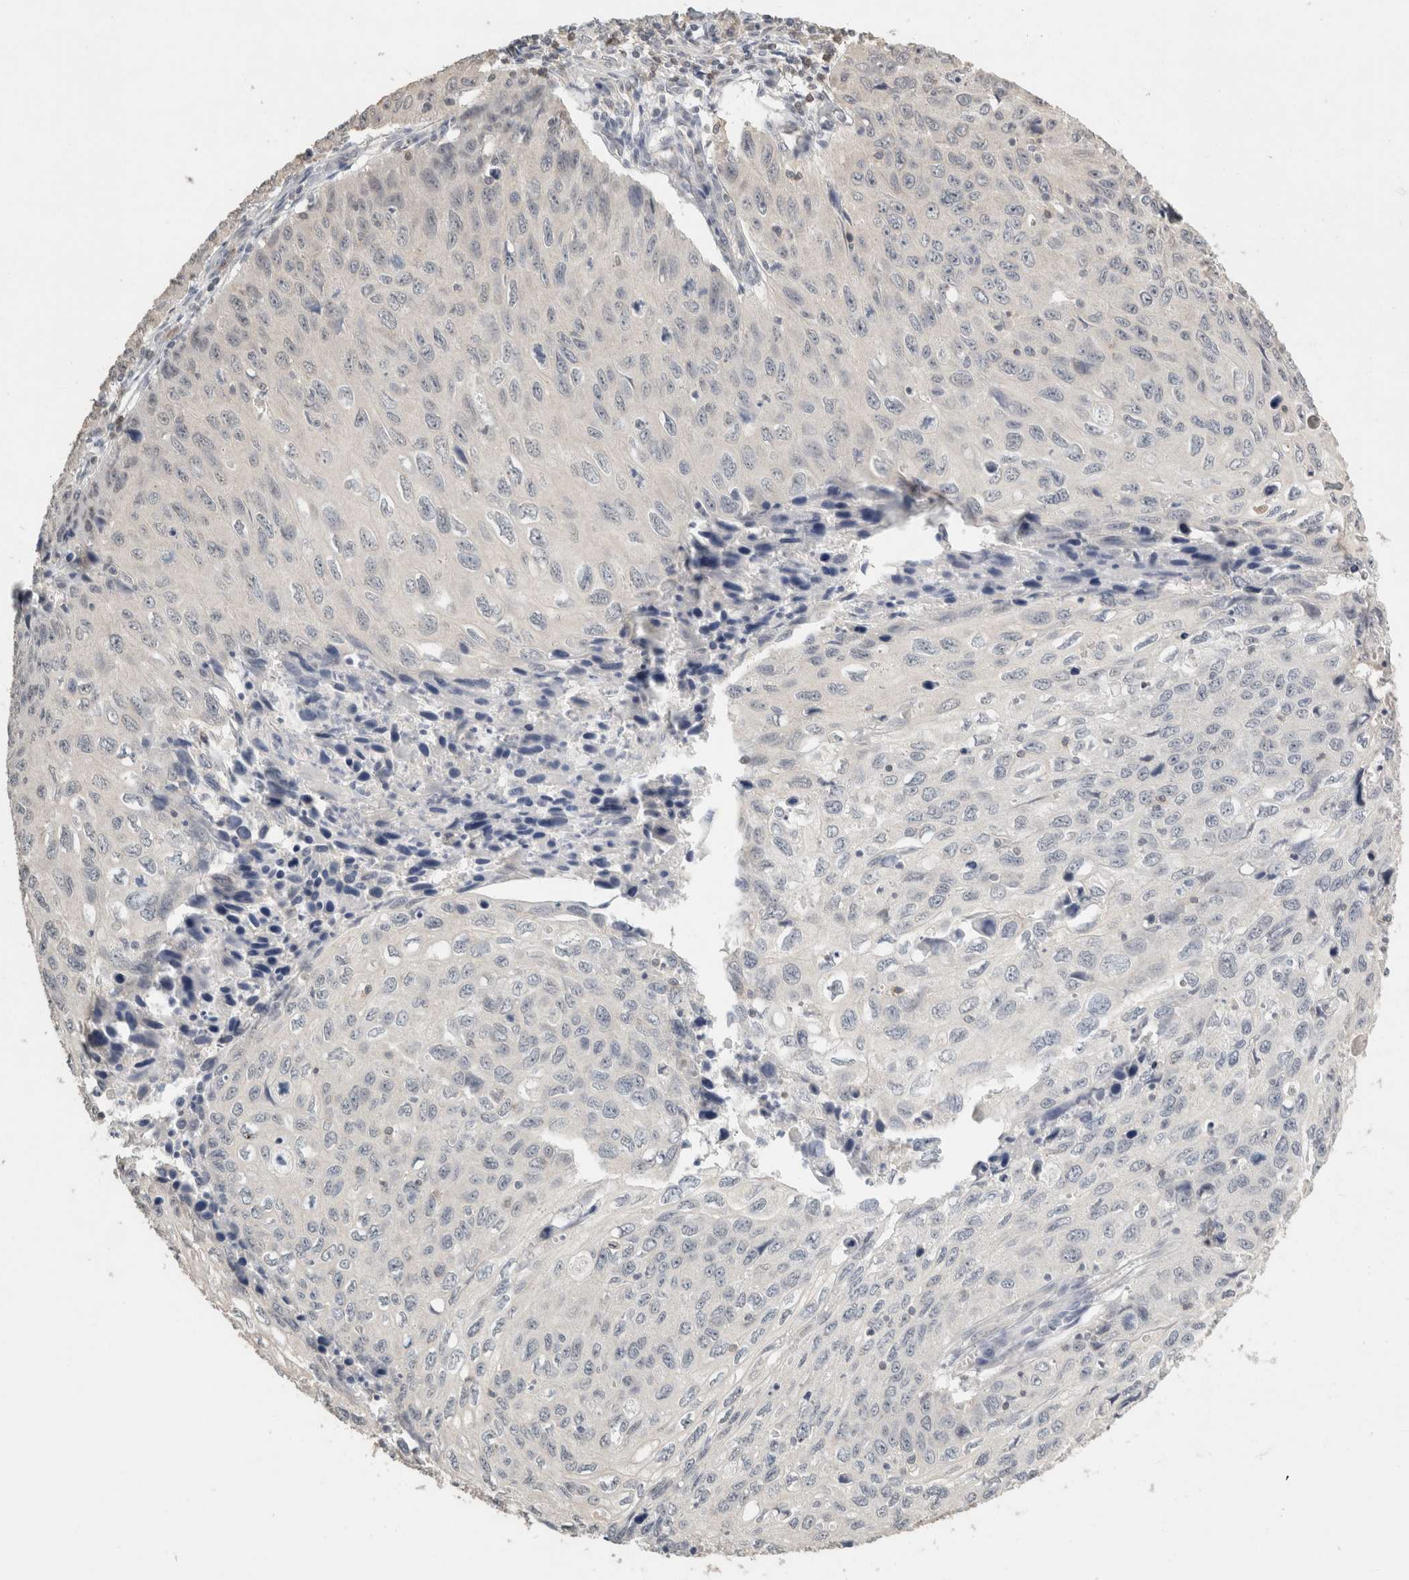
{"staining": {"intensity": "negative", "quantity": "none", "location": "none"}, "tissue": "cervical cancer", "cell_type": "Tumor cells", "image_type": "cancer", "snomed": [{"axis": "morphology", "description": "Squamous cell carcinoma, NOS"}, {"axis": "topography", "description": "Cervix"}], "caption": "The image exhibits no significant expression in tumor cells of cervical cancer (squamous cell carcinoma).", "gene": "TRAT1", "patient": {"sex": "female", "age": 53}}